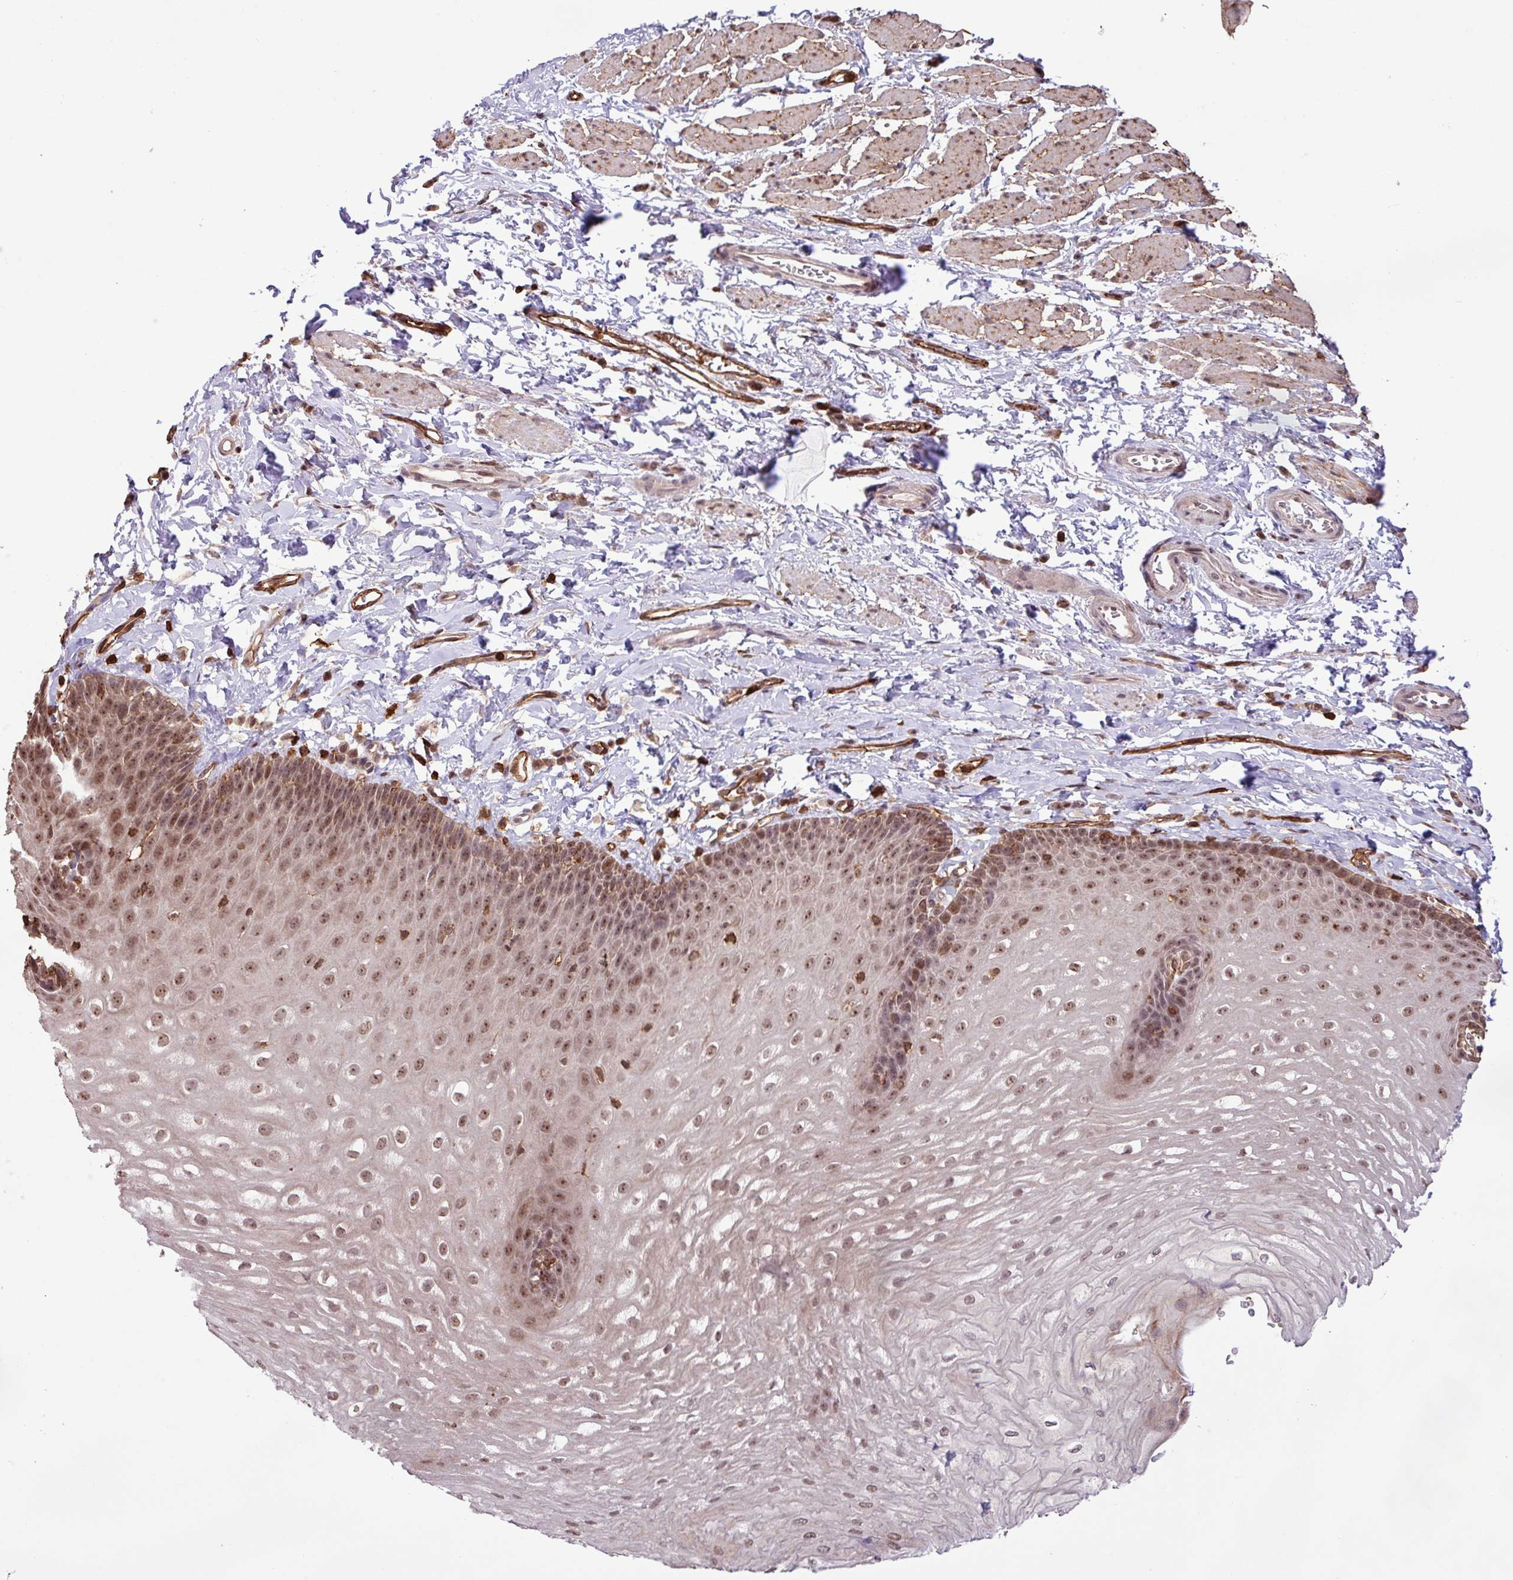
{"staining": {"intensity": "moderate", "quantity": ">75%", "location": "nuclear"}, "tissue": "esophagus", "cell_type": "Squamous epithelial cells", "image_type": "normal", "snomed": [{"axis": "morphology", "description": "Normal tissue, NOS"}, {"axis": "topography", "description": "Esophagus"}], "caption": "This is a histology image of immunohistochemistry staining of benign esophagus, which shows moderate expression in the nuclear of squamous epithelial cells.", "gene": "GON7", "patient": {"sex": "male", "age": 70}}